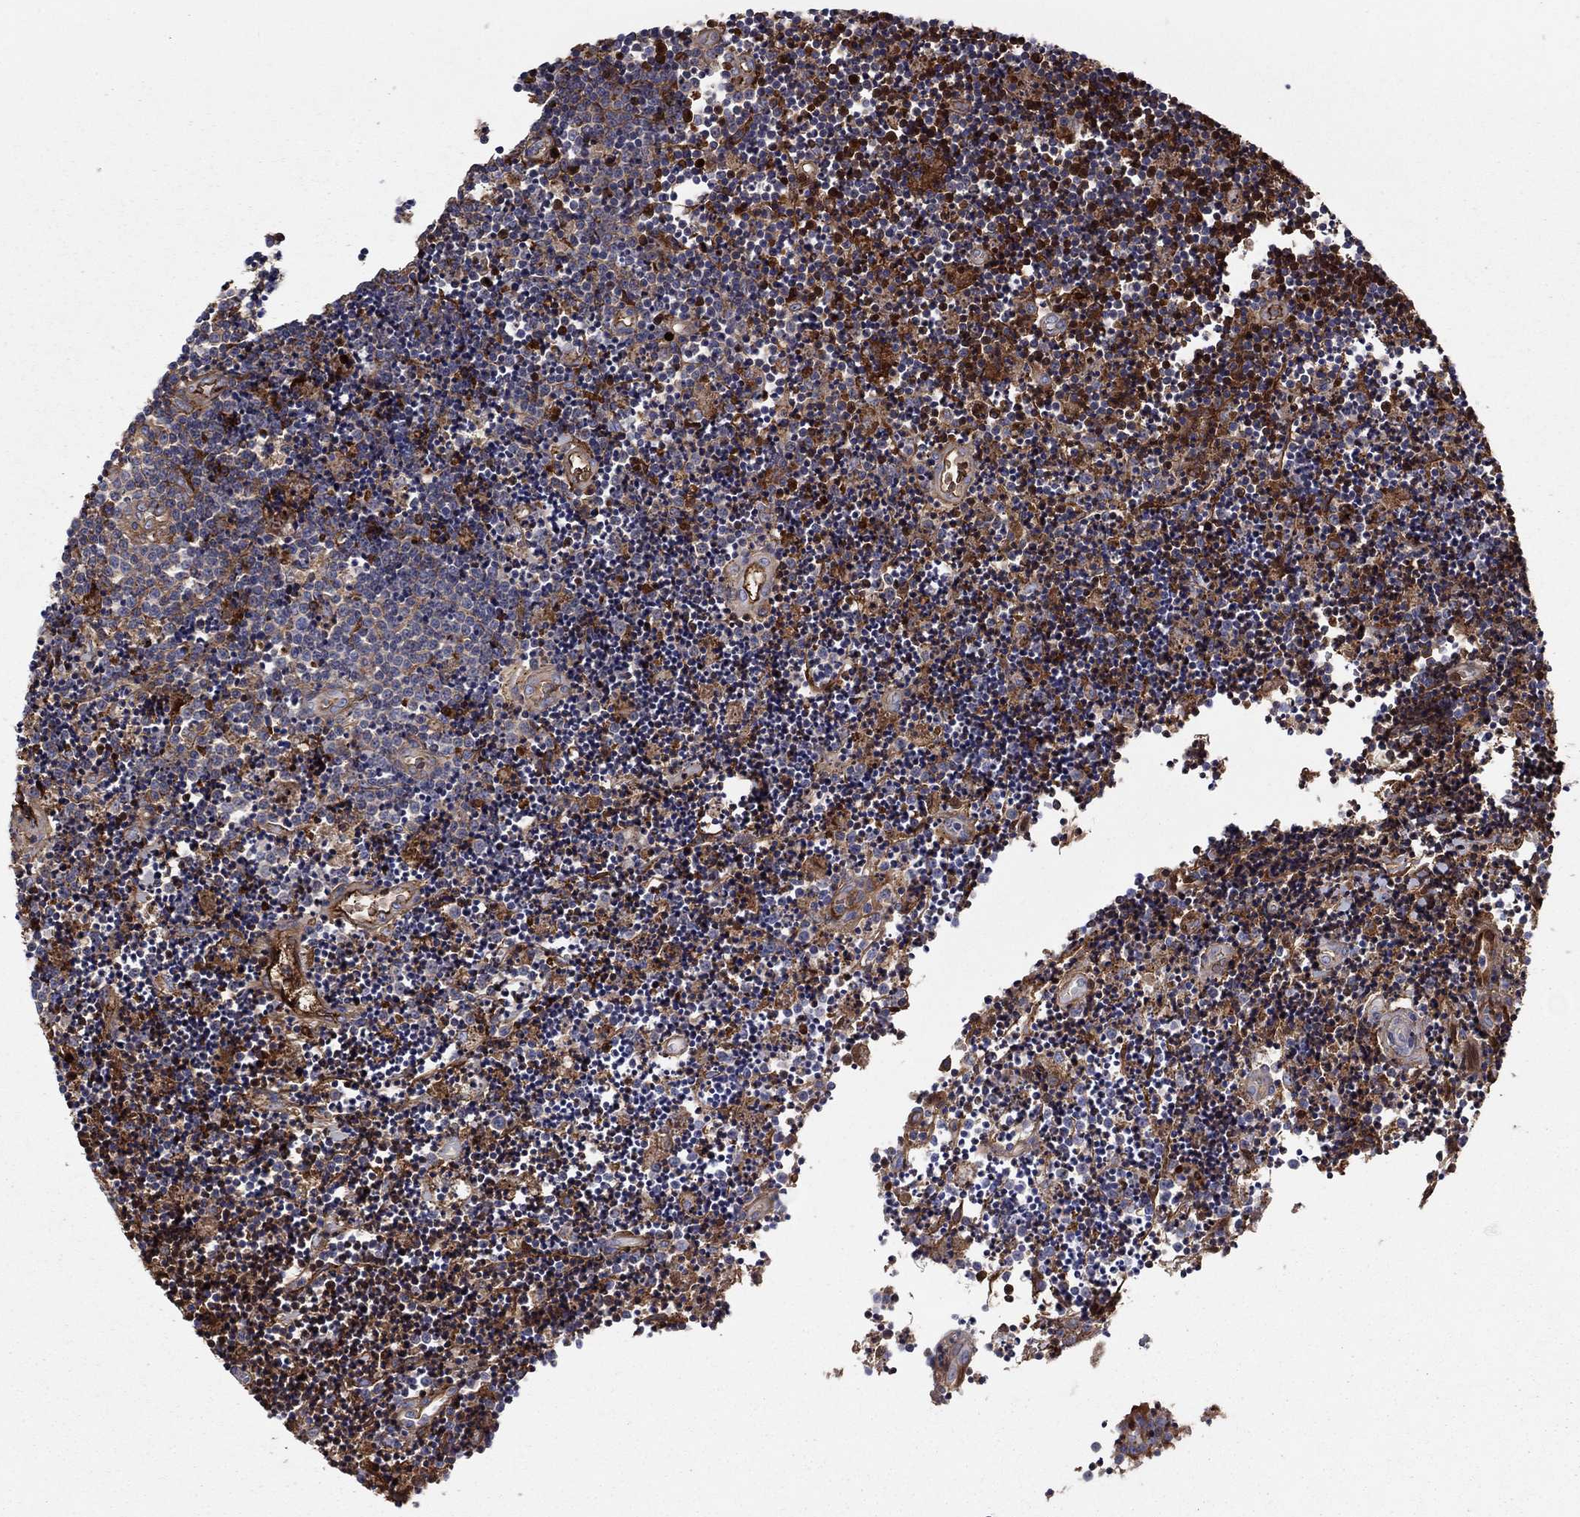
{"staining": {"intensity": "strong", "quantity": "<25%", "location": "cytoplasmic/membranous"}, "tissue": "lymphoma", "cell_type": "Tumor cells", "image_type": "cancer", "snomed": [{"axis": "morphology", "description": "Malignant lymphoma, non-Hodgkin's type, Low grade"}, {"axis": "topography", "description": "Brain"}], "caption": "The immunohistochemical stain highlights strong cytoplasmic/membranous staining in tumor cells of malignant lymphoma, non-Hodgkin's type (low-grade) tissue.", "gene": "HPX", "patient": {"sex": "female", "age": 66}}